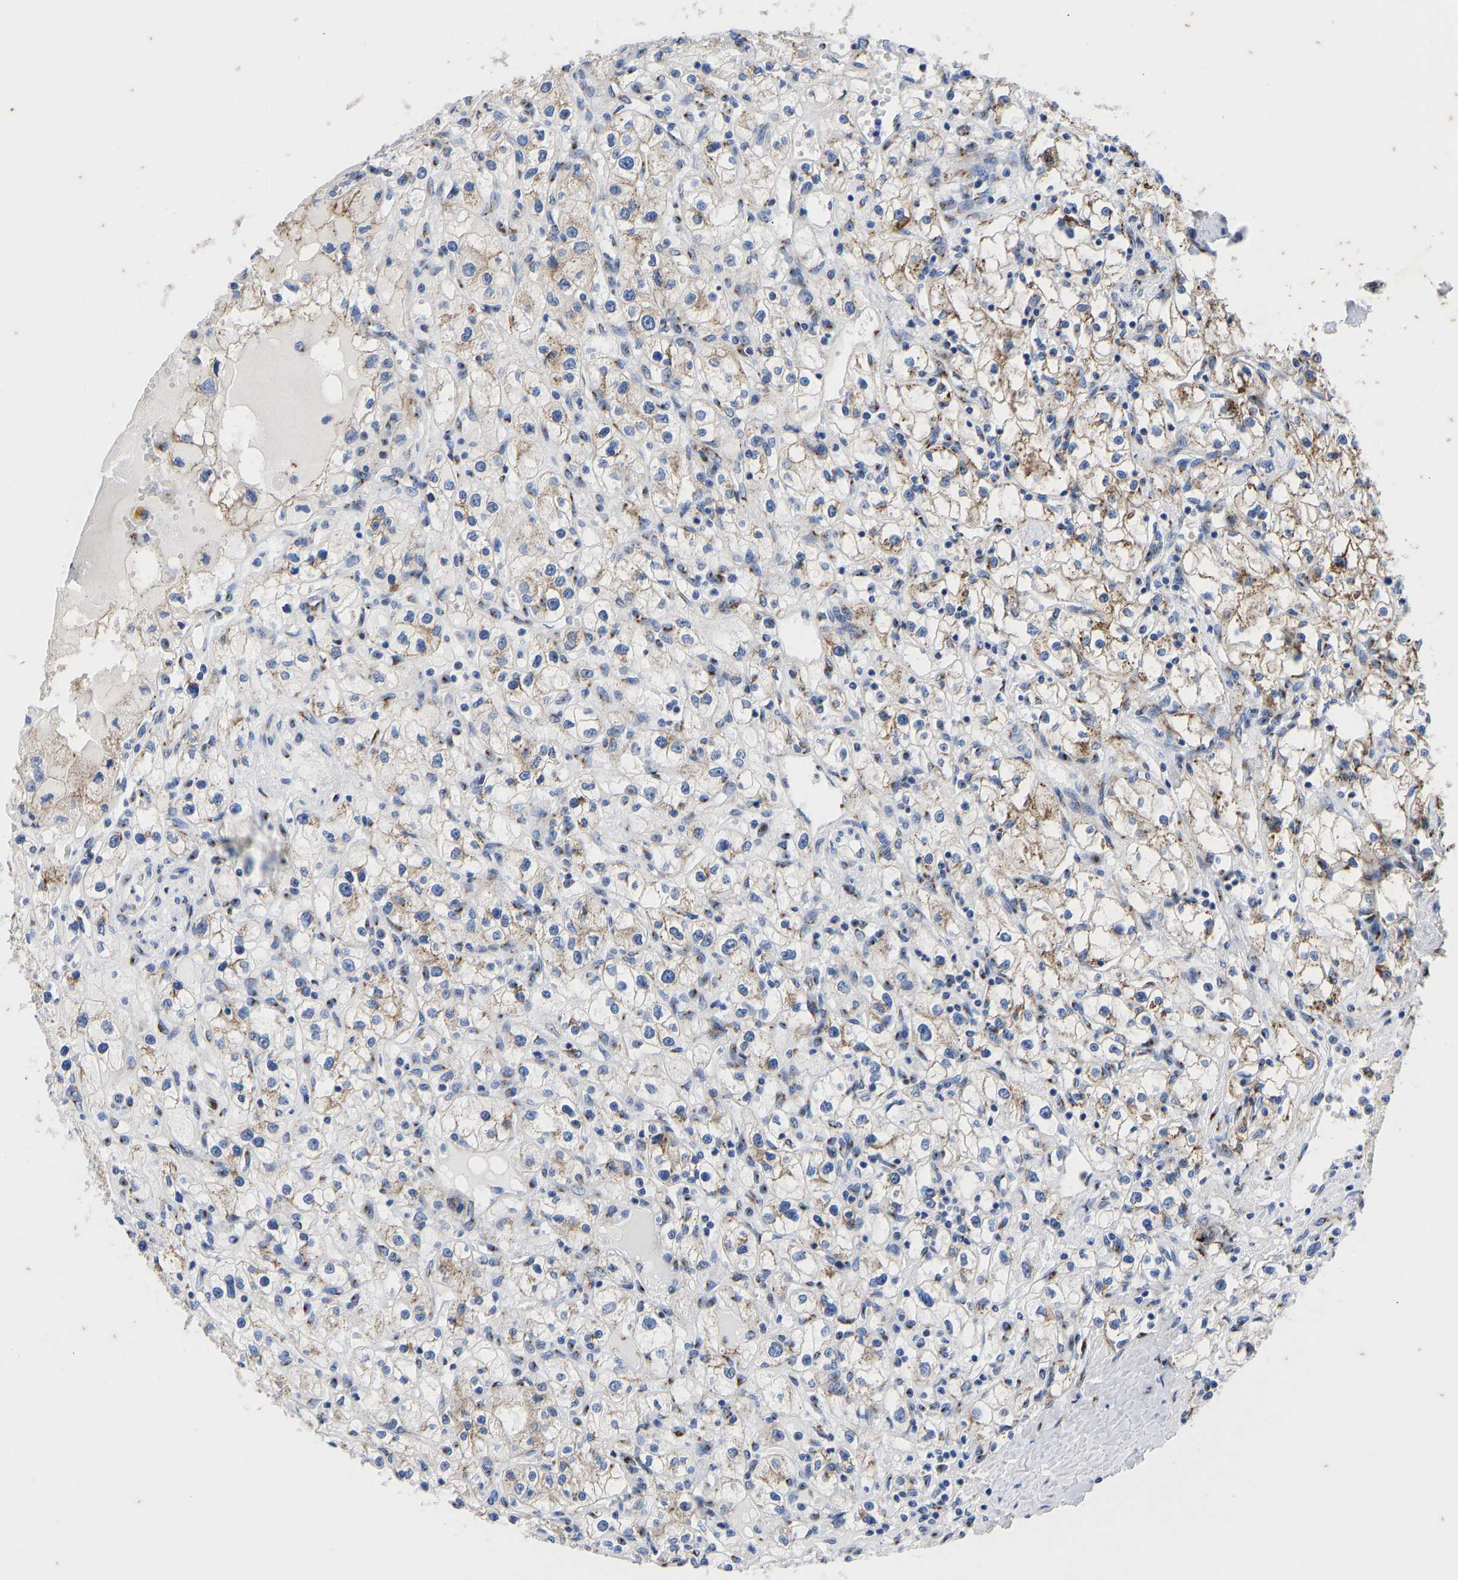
{"staining": {"intensity": "moderate", "quantity": "25%-75%", "location": "cytoplasmic/membranous"}, "tissue": "renal cancer", "cell_type": "Tumor cells", "image_type": "cancer", "snomed": [{"axis": "morphology", "description": "Adenocarcinoma, NOS"}, {"axis": "topography", "description": "Kidney"}], "caption": "Immunohistochemical staining of renal adenocarcinoma reveals medium levels of moderate cytoplasmic/membranous protein expression in approximately 25%-75% of tumor cells.", "gene": "TMEM87A", "patient": {"sex": "male", "age": 56}}